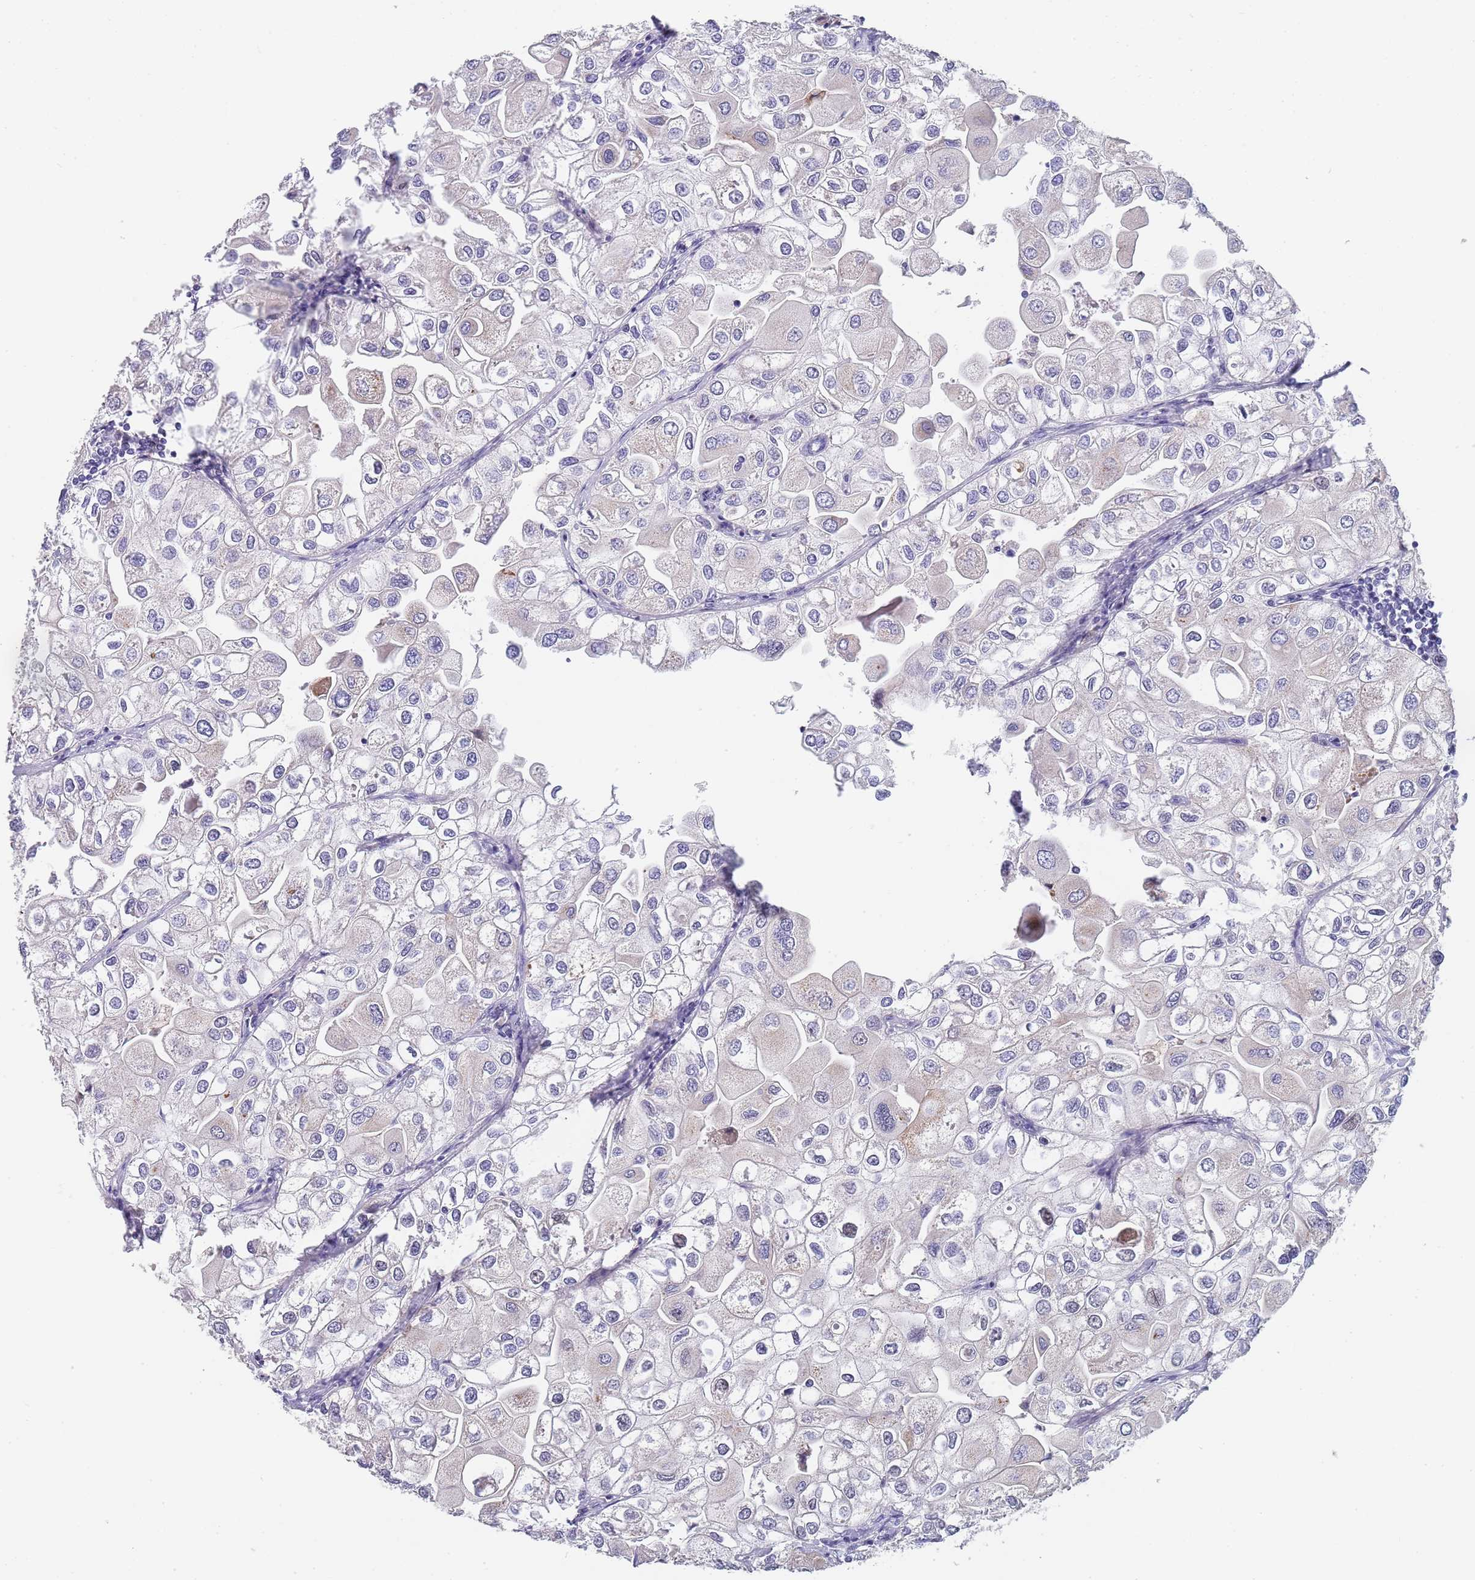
{"staining": {"intensity": "negative", "quantity": "none", "location": "none"}, "tissue": "urothelial cancer", "cell_type": "Tumor cells", "image_type": "cancer", "snomed": [{"axis": "morphology", "description": "Urothelial carcinoma, High grade"}, {"axis": "topography", "description": "Urinary bladder"}], "caption": "There is no significant positivity in tumor cells of high-grade urothelial carcinoma. (DAB (3,3'-diaminobenzidine) IHC with hematoxylin counter stain).", "gene": "PLCL2", "patient": {"sex": "male", "age": 64}}